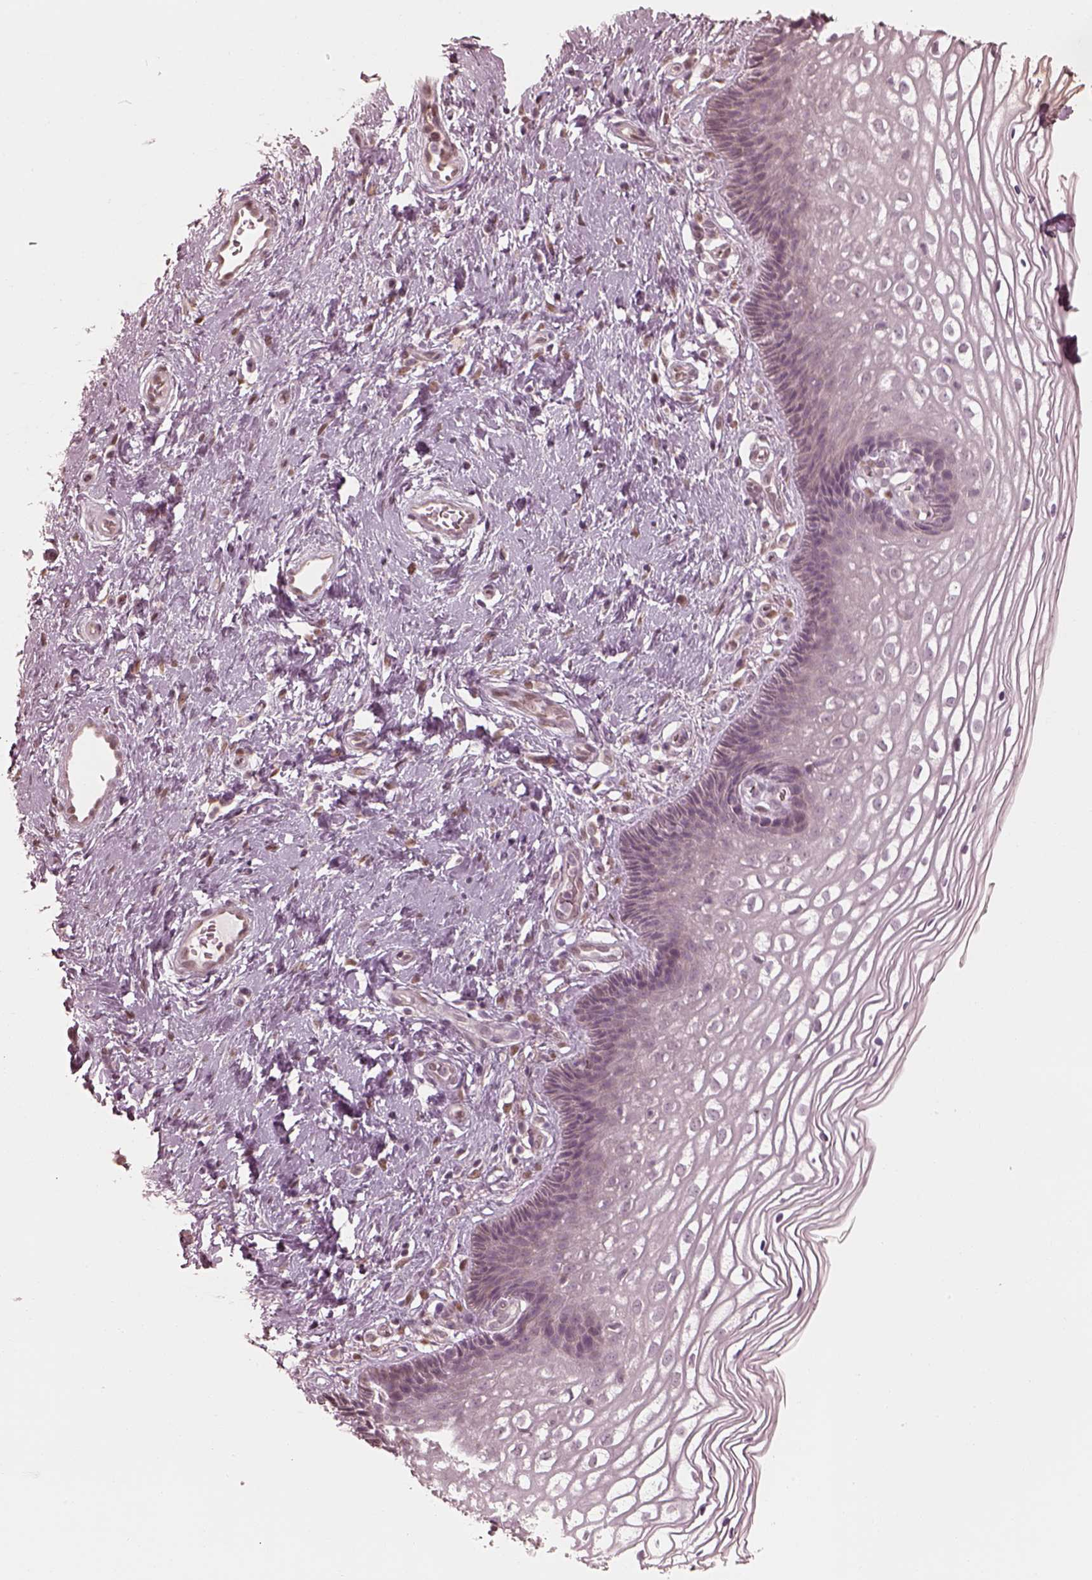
{"staining": {"intensity": "negative", "quantity": "none", "location": "none"}, "tissue": "cervix", "cell_type": "Glandular cells", "image_type": "normal", "snomed": [{"axis": "morphology", "description": "Normal tissue, NOS"}, {"axis": "topography", "description": "Cervix"}], "caption": "A photomicrograph of human cervix is negative for staining in glandular cells. (DAB (3,3'-diaminobenzidine) immunohistochemistry, high magnification).", "gene": "IQCB1", "patient": {"sex": "female", "age": 34}}